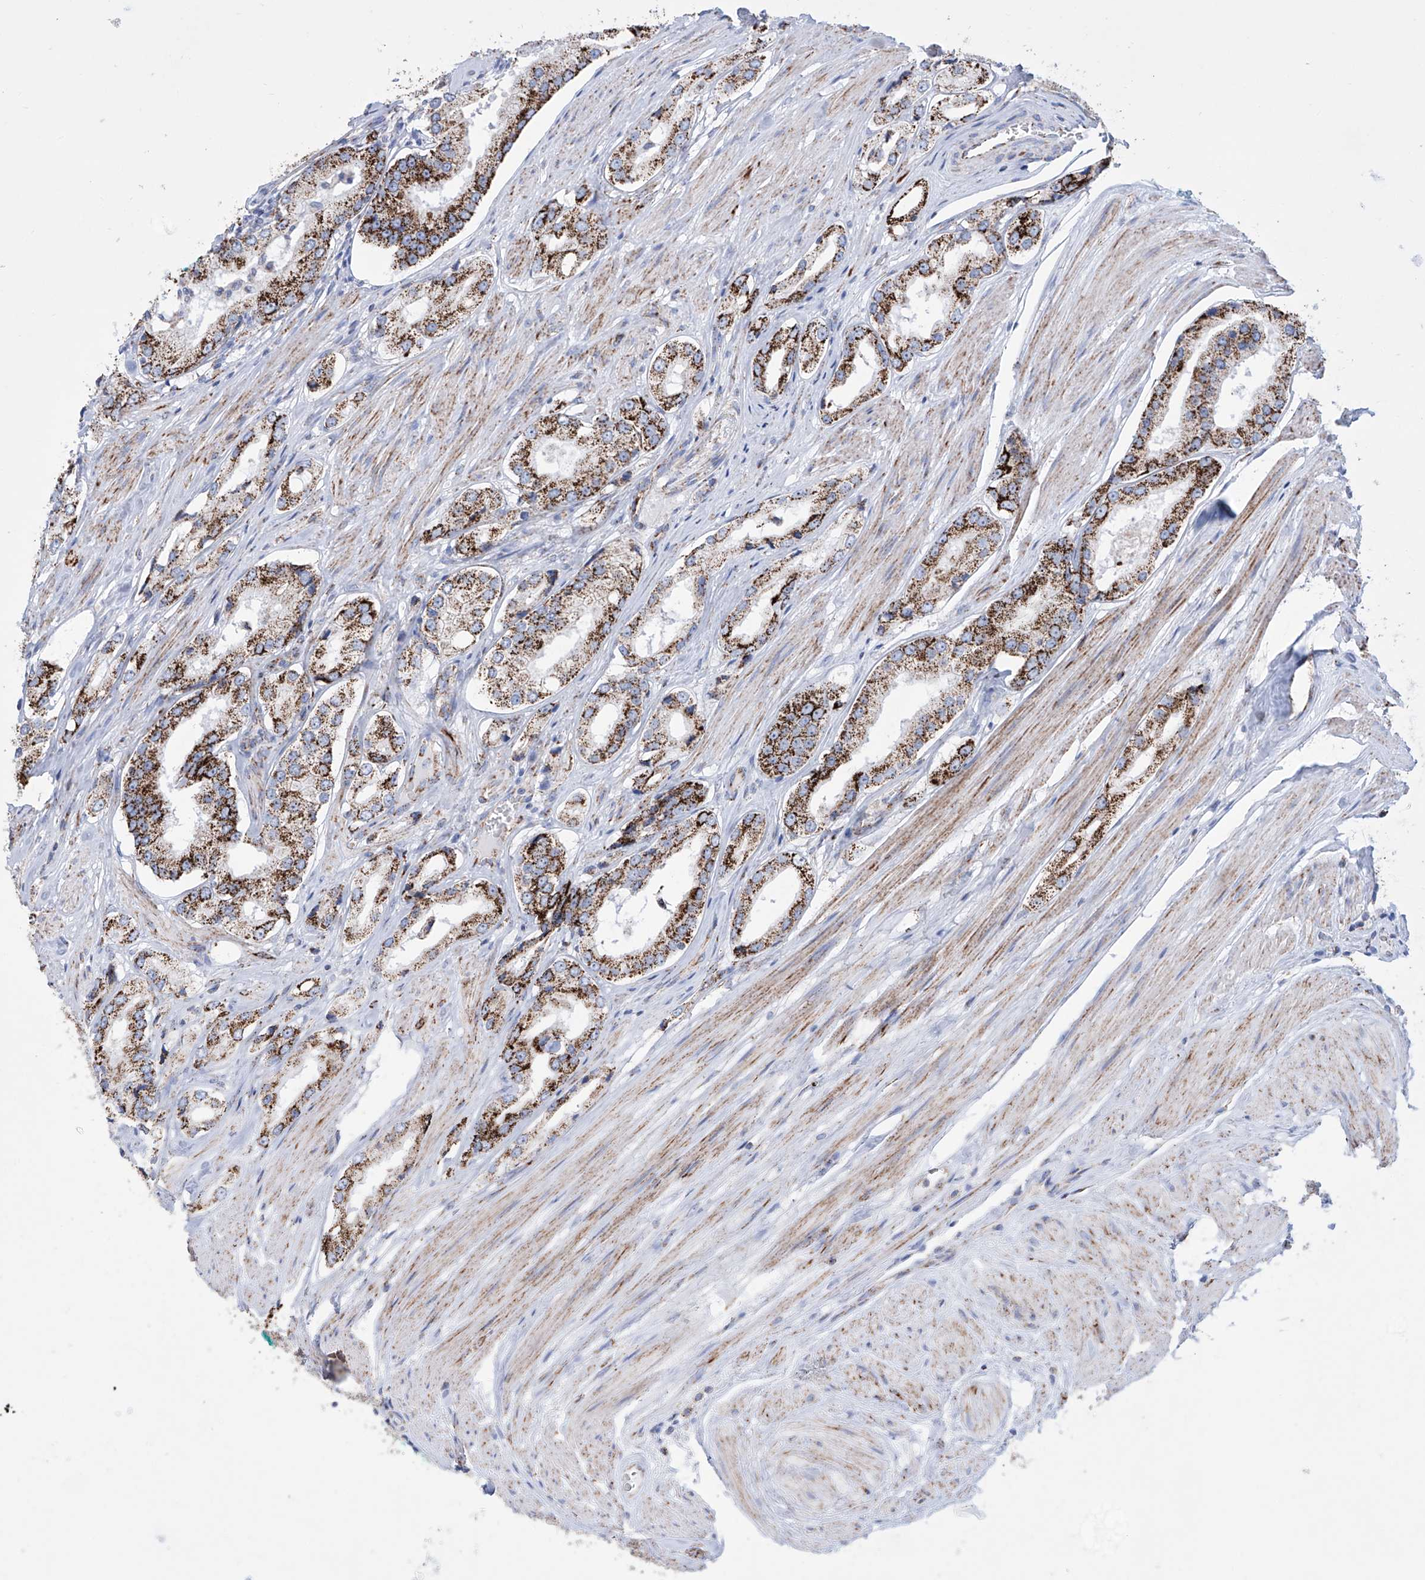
{"staining": {"intensity": "strong", "quantity": ">75%", "location": "cytoplasmic/membranous"}, "tissue": "prostate cancer", "cell_type": "Tumor cells", "image_type": "cancer", "snomed": [{"axis": "morphology", "description": "Adenocarcinoma, Low grade"}, {"axis": "topography", "description": "Prostate"}], "caption": "Immunohistochemical staining of human prostate cancer (adenocarcinoma (low-grade)) demonstrates high levels of strong cytoplasmic/membranous expression in about >75% of tumor cells. (brown staining indicates protein expression, while blue staining denotes nuclei).", "gene": "ALDH6A1", "patient": {"sex": "male", "age": 54}}